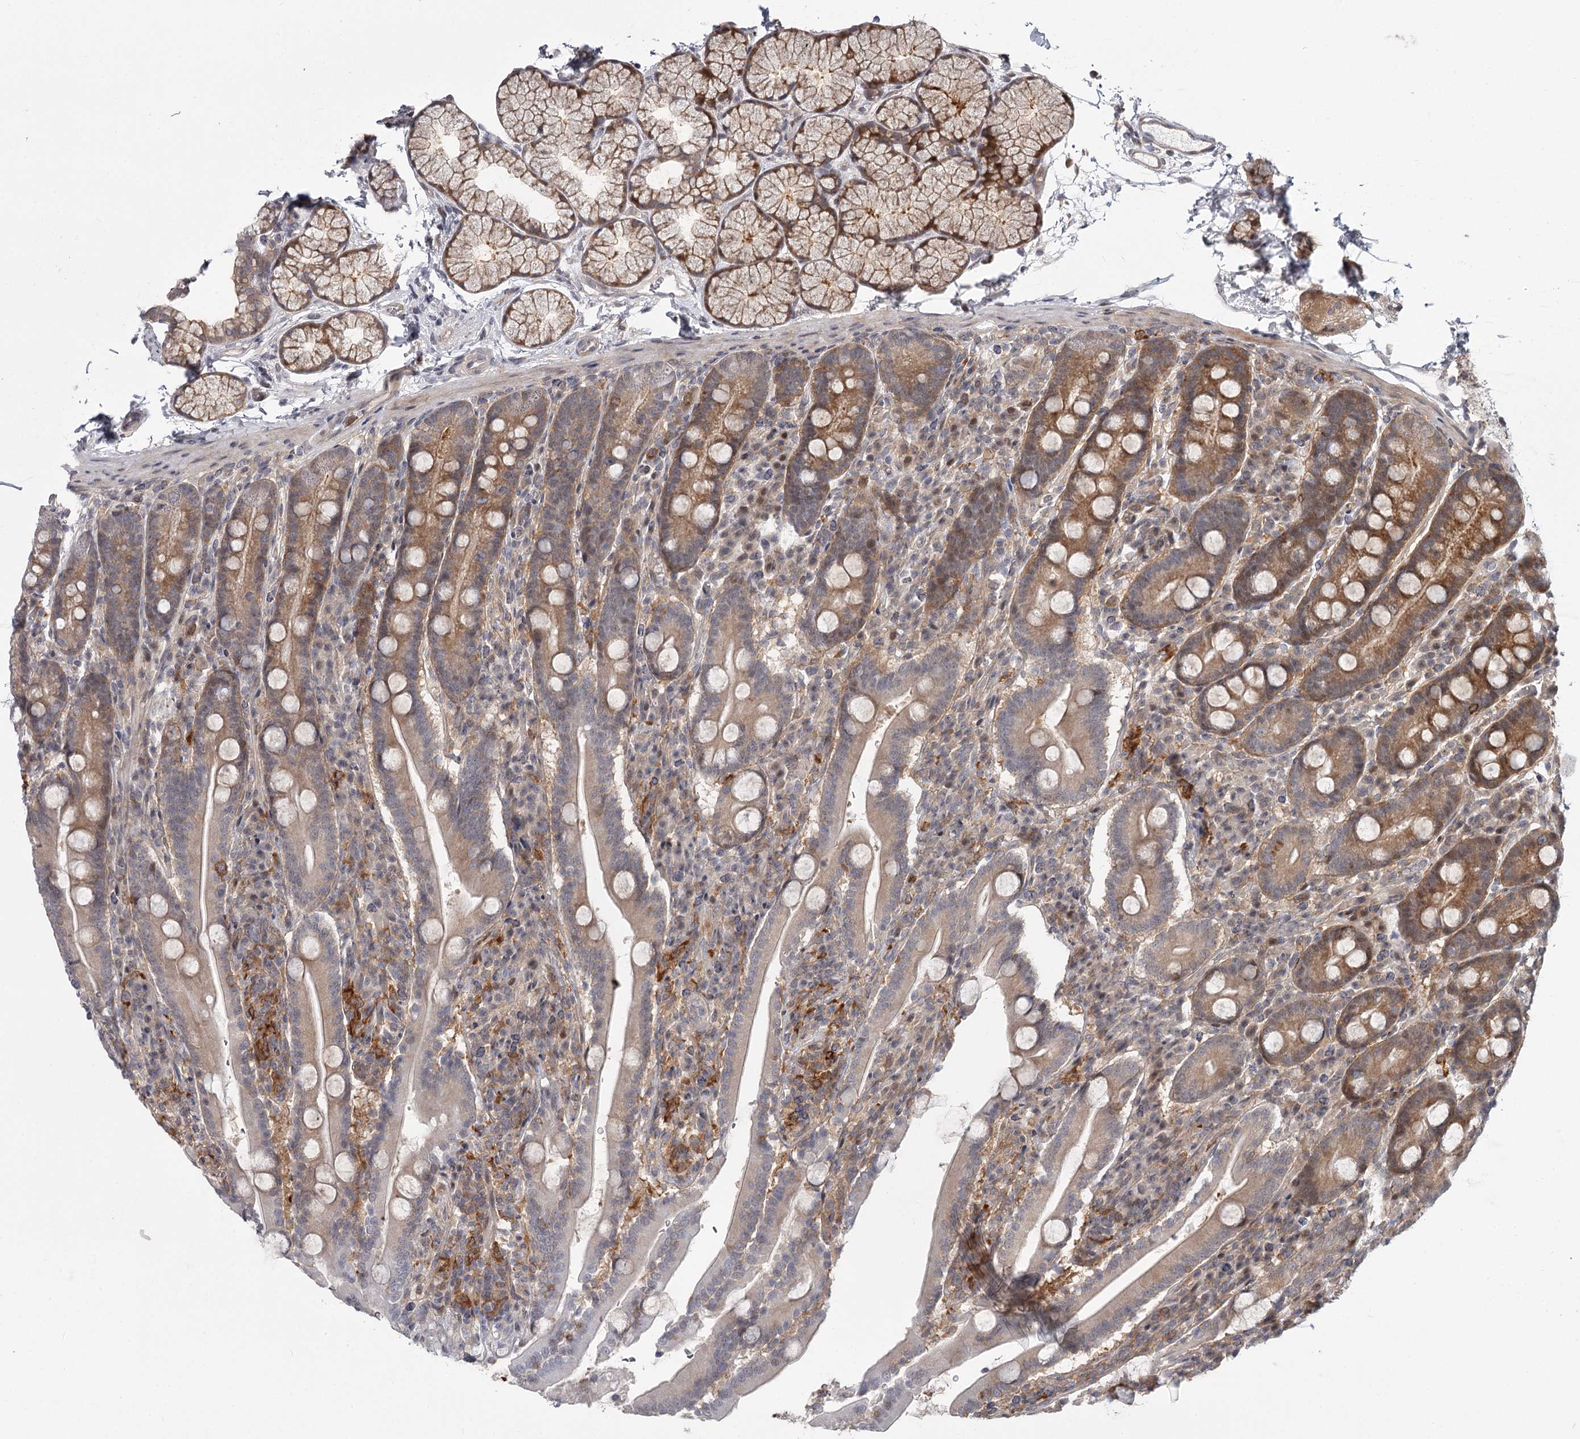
{"staining": {"intensity": "moderate", "quantity": "<25%", "location": "cytoplasmic/membranous"}, "tissue": "duodenum", "cell_type": "Glandular cells", "image_type": "normal", "snomed": [{"axis": "morphology", "description": "Normal tissue, NOS"}, {"axis": "topography", "description": "Duodenum"}], "caption": "Protein staining of normal duodenum exhibits moderate cytoplasmic/membranous staining in approximately <25% of glandular cells. (IHC, brightfield microscopy, high magnification).", "gene": "CCNG2", "patient": {"sex": "male", "age": 35}}